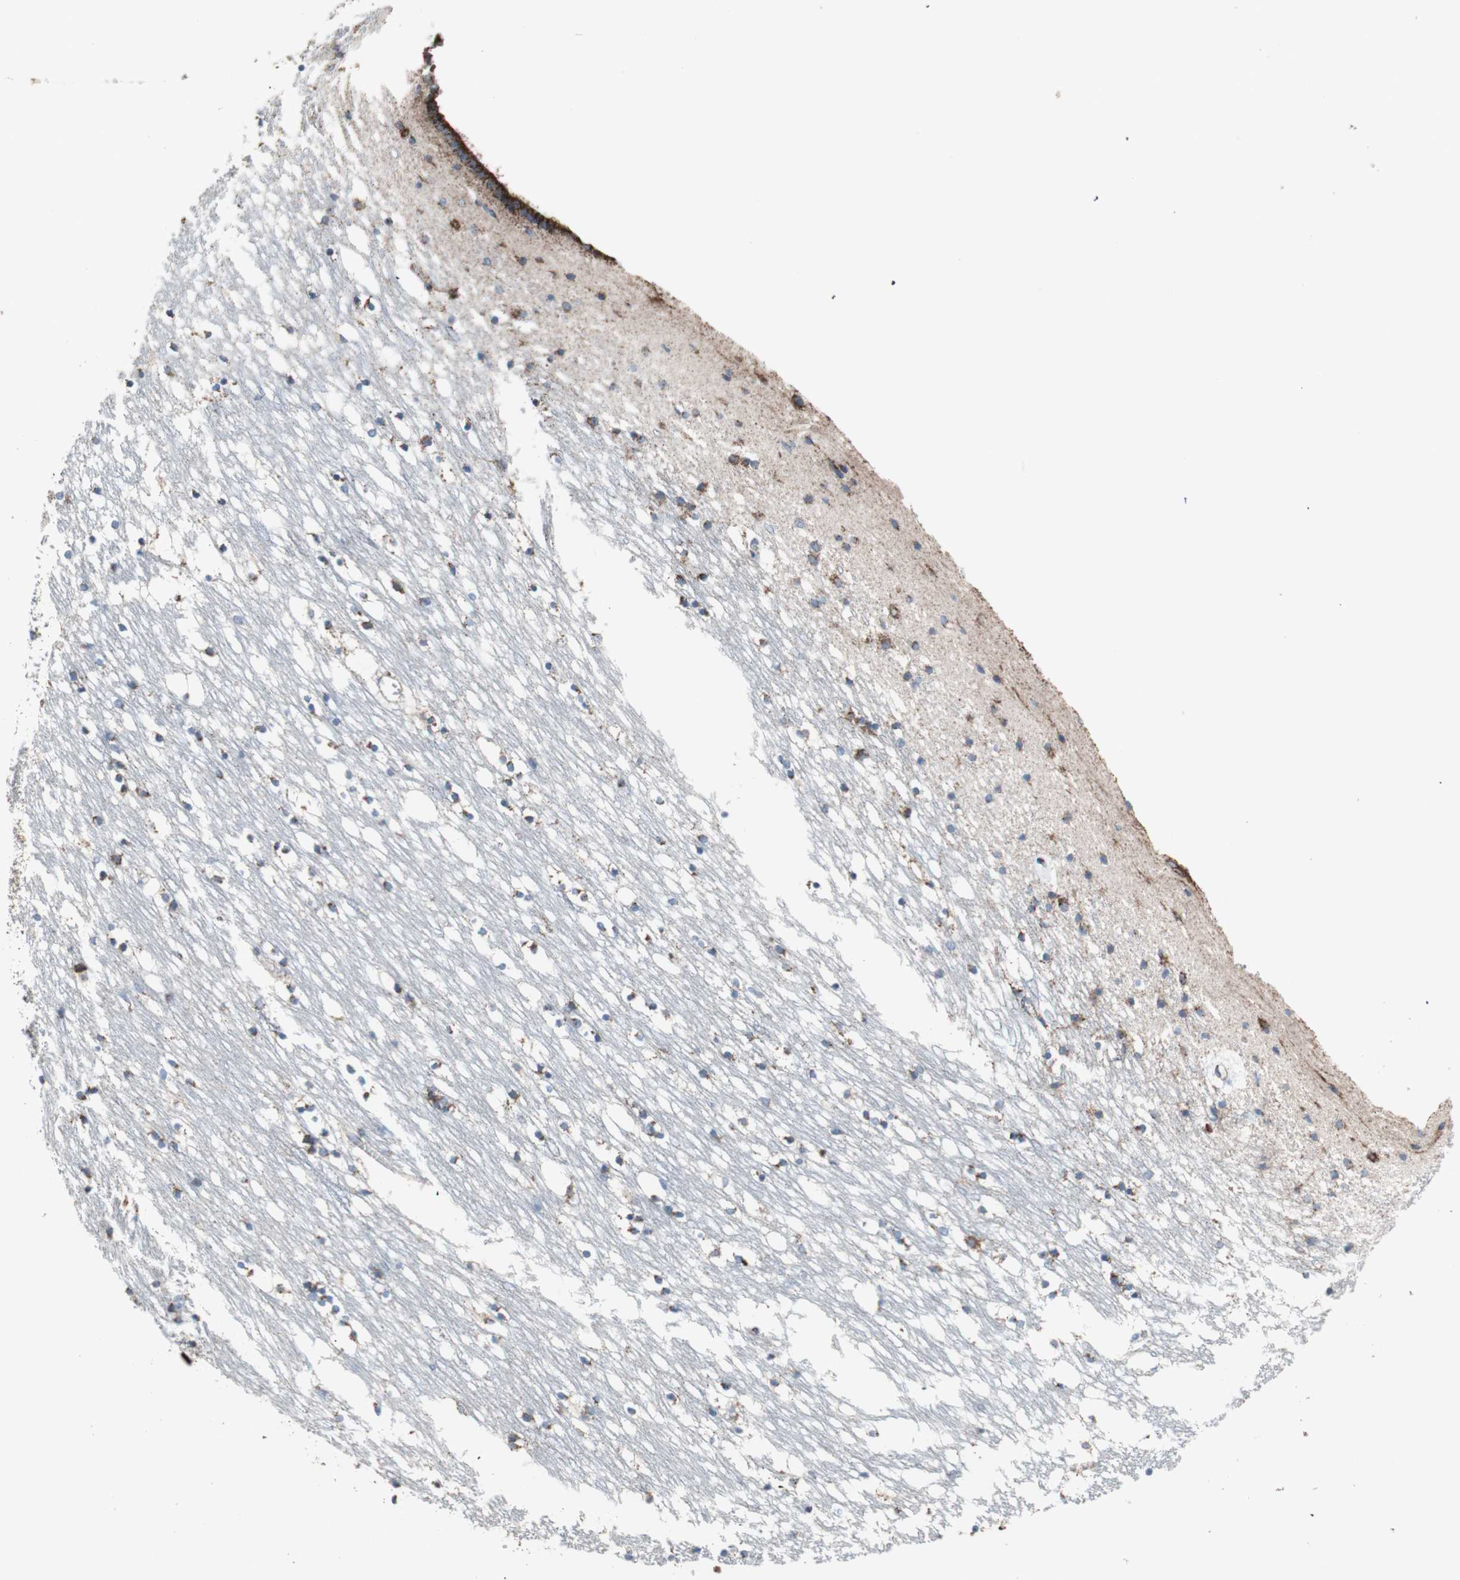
{"staining": {"intensity": "strong", "quantity": "<25%", "location": "cytoplasmic/membranous"}, "tissue": "caudate", "cell_type": "Glial cells", "image_type": "normal", "snomed": [{"axis": "morphology", "description": "Normal tissue, NOS"}, {"axis": "topography", "description": "Lateral ventricle wall"}], "caption": "The image demonstrates immunohistochemical staining of unremarkable caudate. There is strong cytoplasmic/membranous positivity is seen in about <25% of glial cells.", "gene": "PCSK4", "patient": {"sex": "male", "age": 45}}